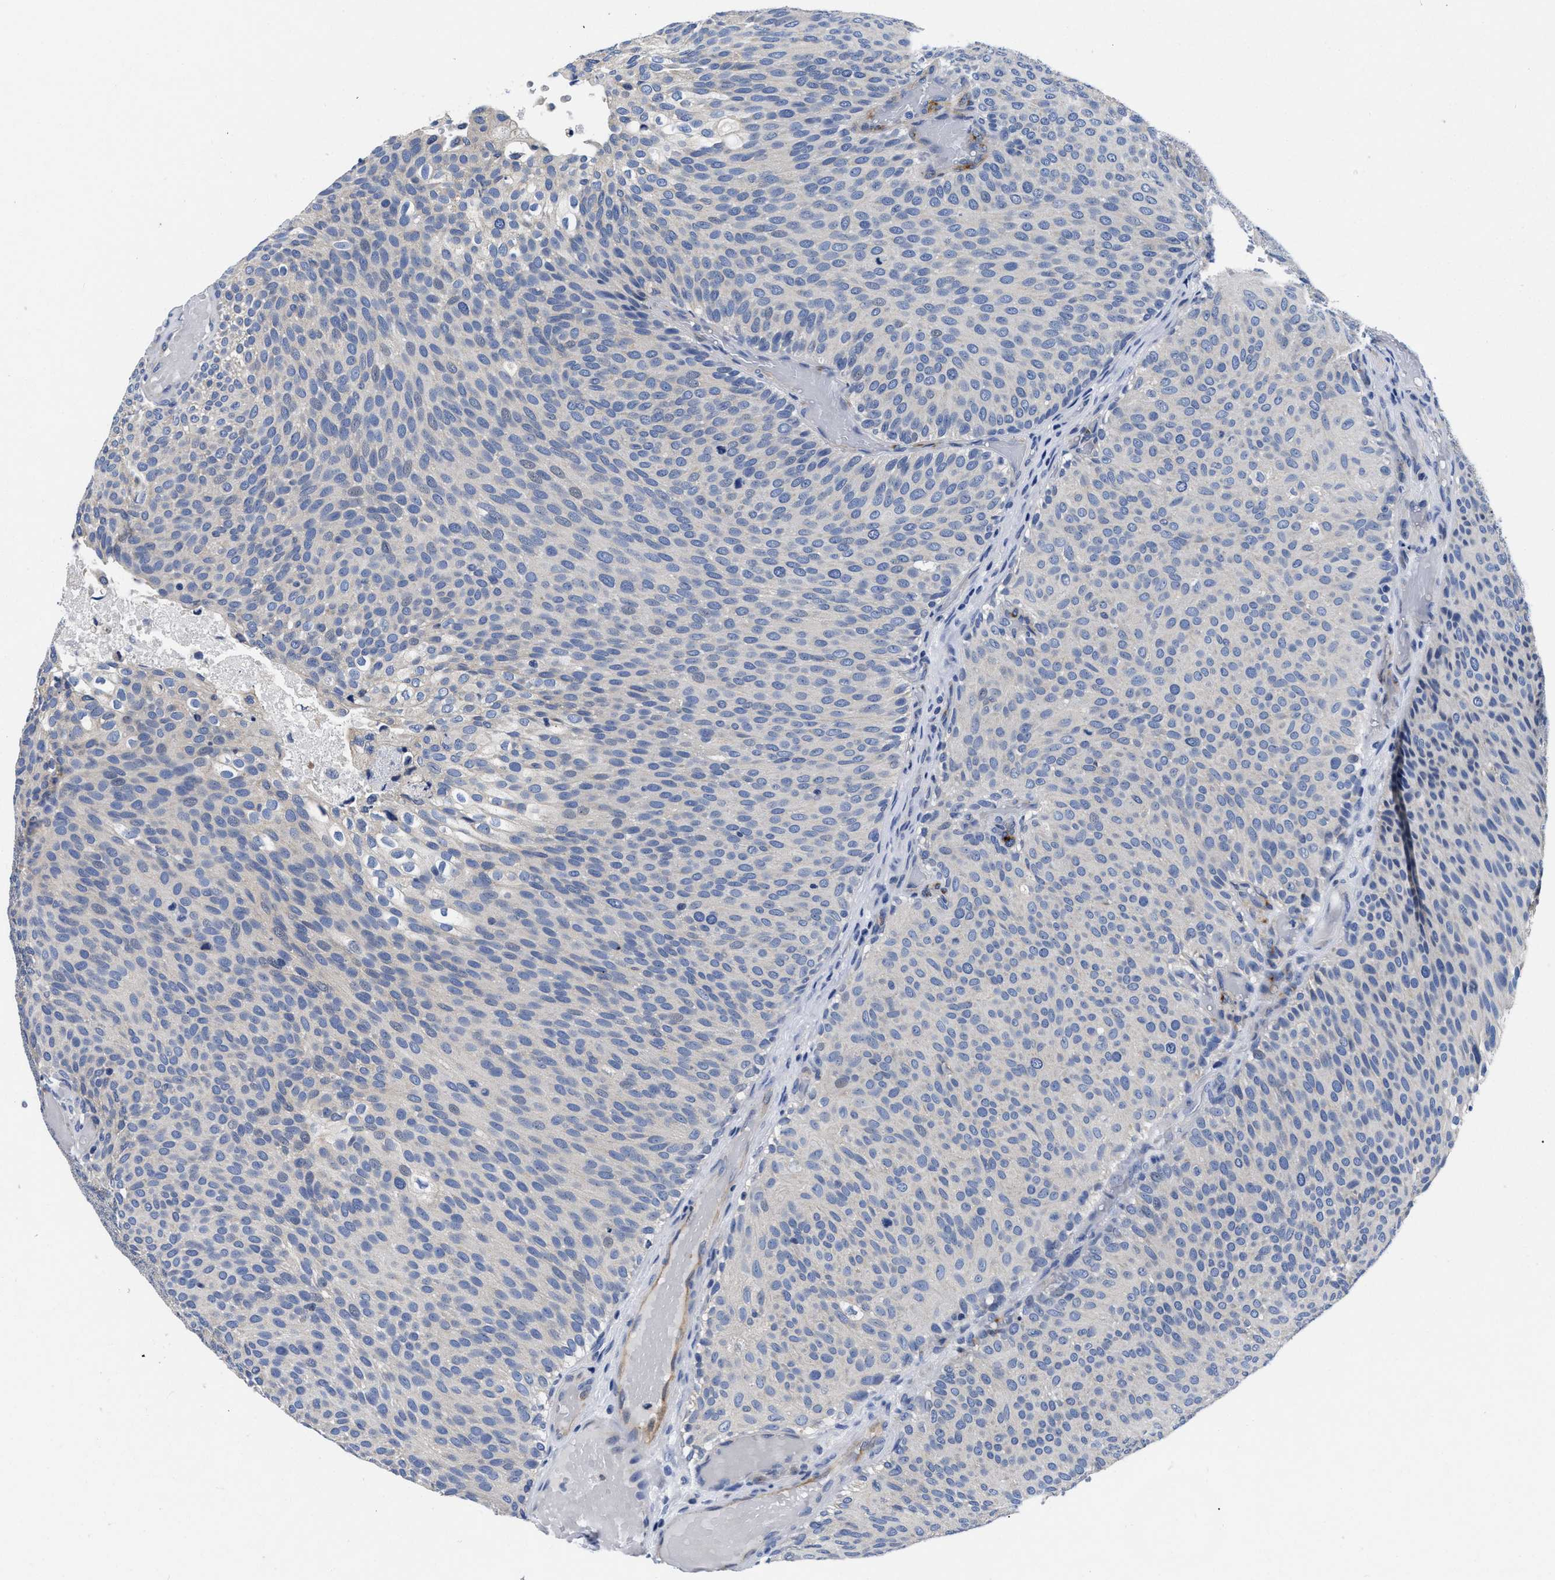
{"staining": {"intensity": "negative", "quantity": "none", "location": "none"}, "tissue": "urothelial cancer", "cell_type": "Tumor cells", "image_type": "cancer", "snomed": [{"axis": "morphology", "description": "Urothelial carcinoma, Low grade"}, {"axis": "topography", "description": "Urinary bladder"}], "caption": "Immunohistochemistry of human urothelial carcinoma (low-grade) demonstrates no expression in tumor cells. Nuclei are stained in blue.", "gene": "SLC35F1", "patient": {"sex": "male", "age": 78}}